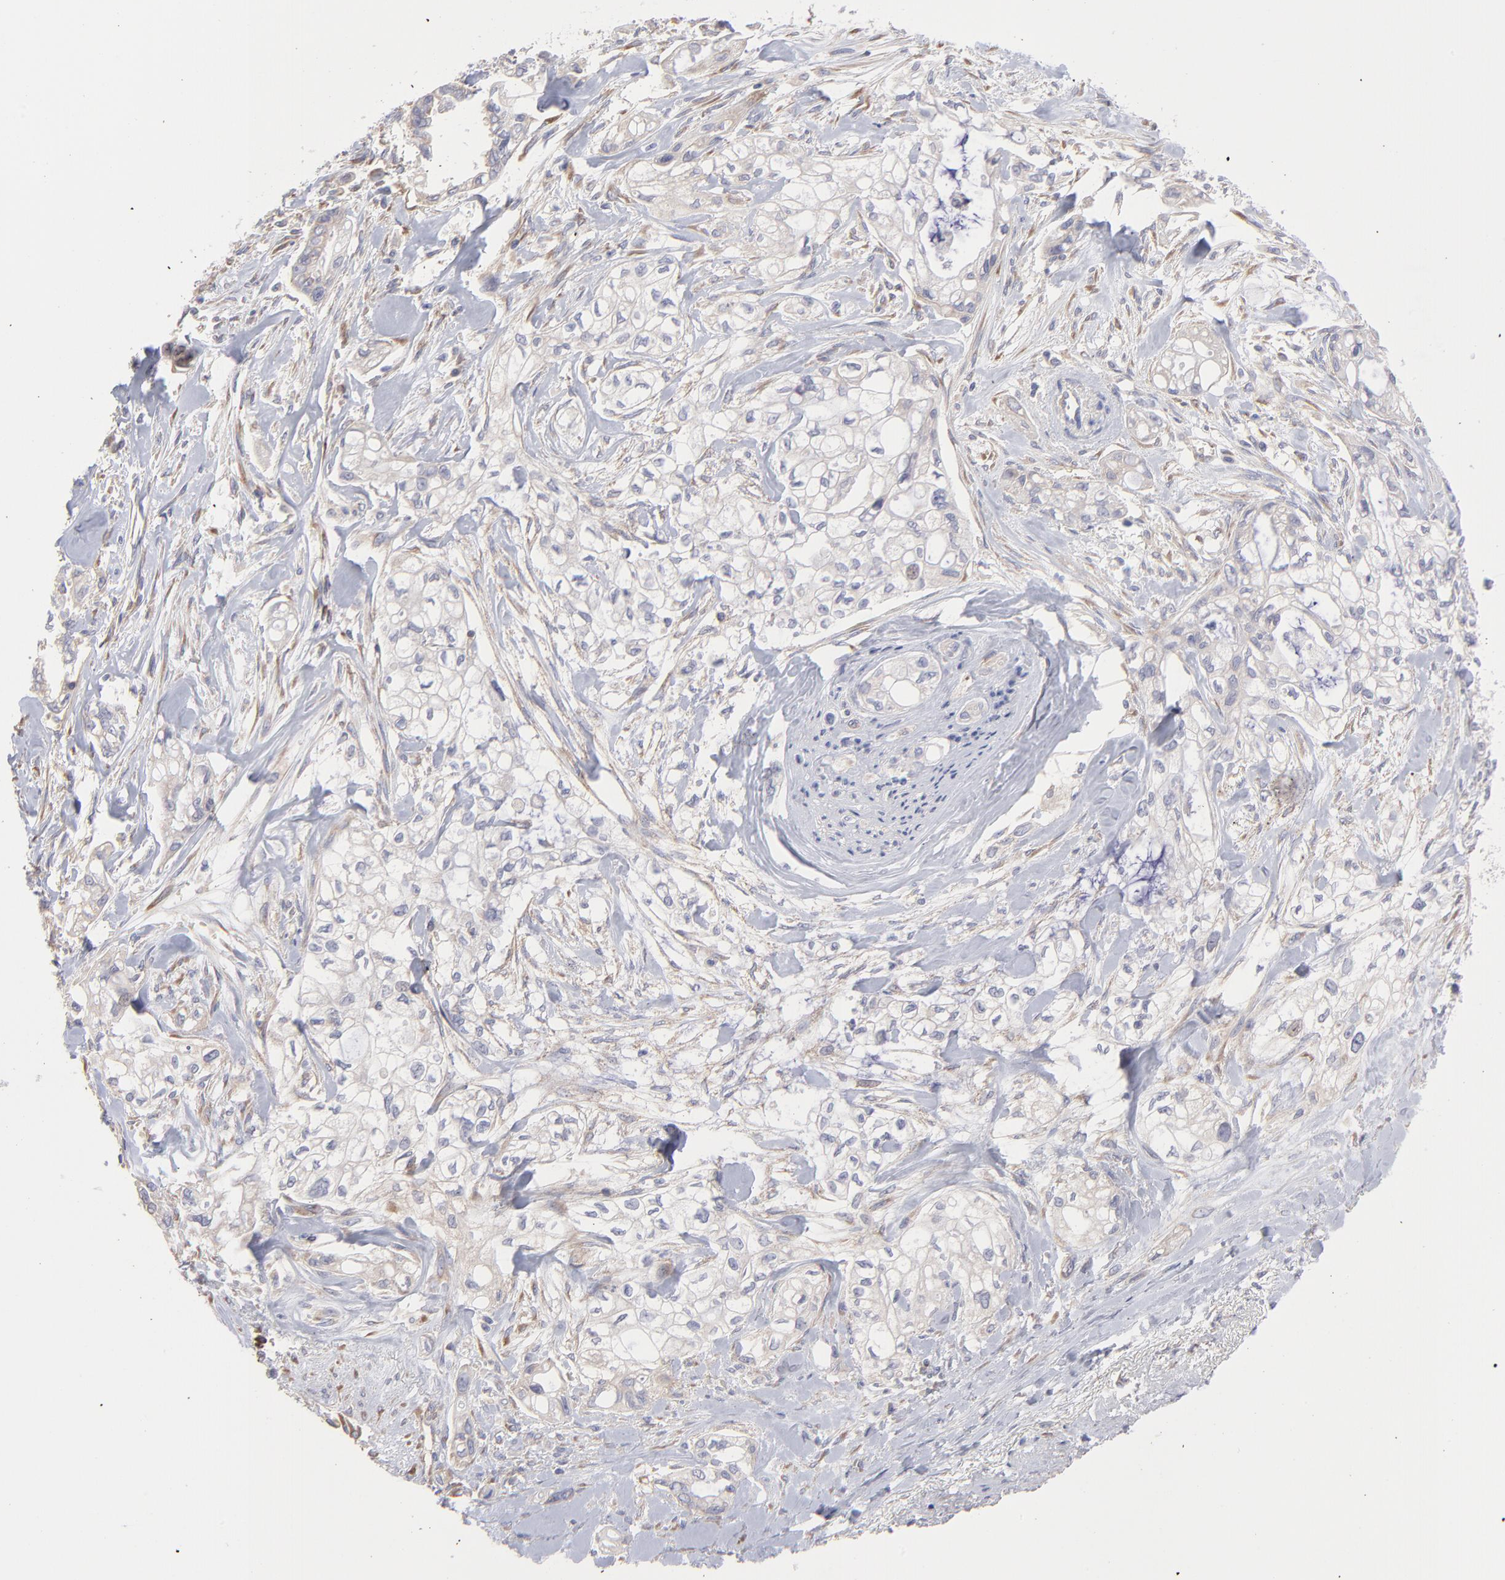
{"staining": {"intensity": "negative", "quantity": "none", "location": "none"}, "tissue": "pancreatic cancer", "cell_type": "Tumor cells", "image_type": "cancer", "snomed": [{"axis": "morphology", "description": "Normal tissue, NOS"}, {"axis": "topography", "description": "Pancreas"}], "caption": "IHC of pancreatic cancer demonstrates no staining in tumor cells. The staining was performed using DAB (3,3'-diaminobenzidine) to visualize the protein expression in brown, while the nuclei were stained in blue with hematoxylin (Magnification: 20x).", "gene": "RPLP0", "patient": {"sex": "male", "age": 42}}